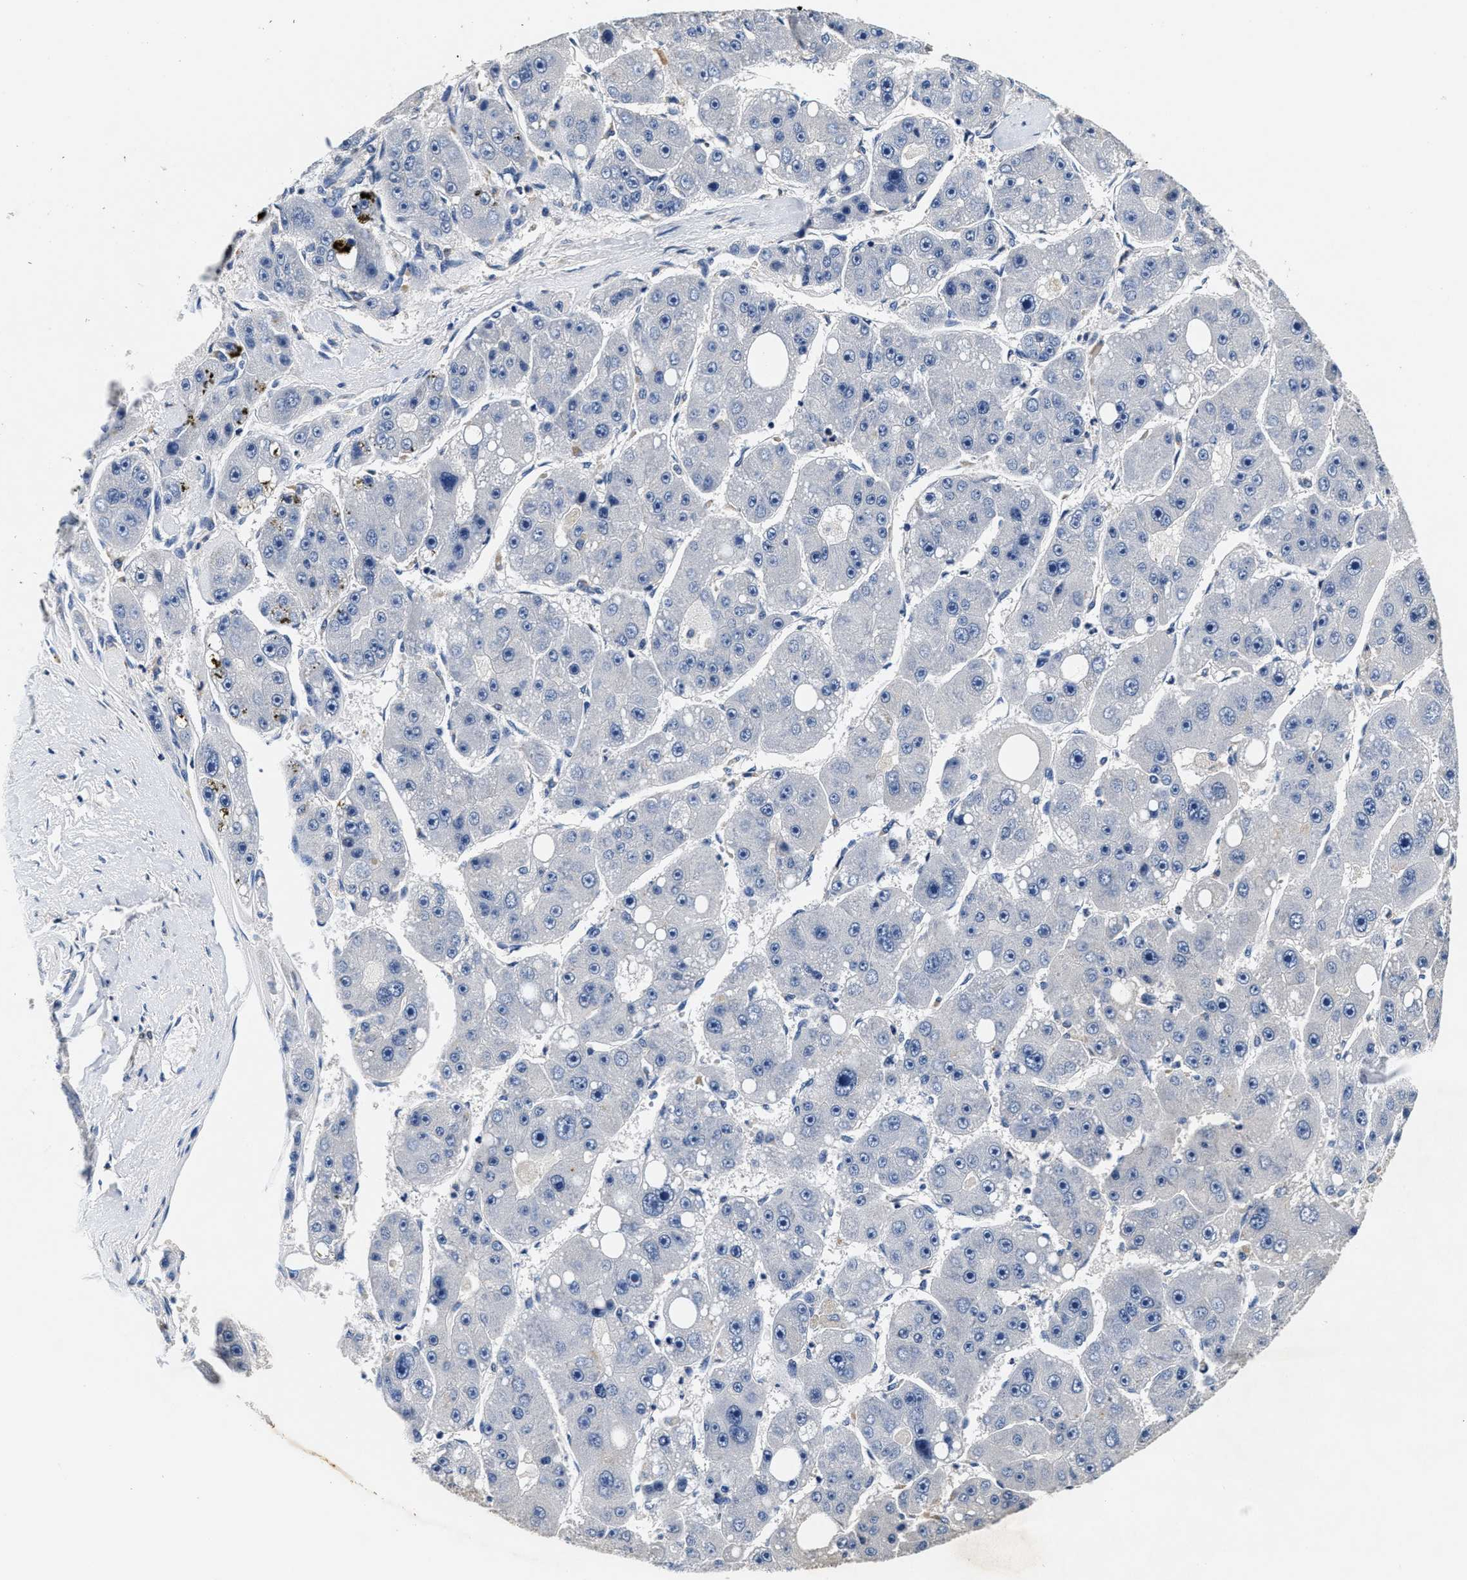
{"staining": {"intensity": "negative", "quantity": "none", "location": "none"}, "tissue": "liver cancer", "cell_type": "Tumor cells", "image_type": "cancer", "snomed": [{"axis": "morphology", "description": "Carcinoma, Hepatocellular, NOS"}, {"axis": "topography", "description": "Liver"}], "caption": "This micrograph is of liver cancer stained with immunohistochemistry (IHC) to label a protein in brown with the nuclei are counter-stained blue. There is no expression in tumor cells.", "gene": "ANKIB1", "patient": {"sex": "female", "age": 61}}